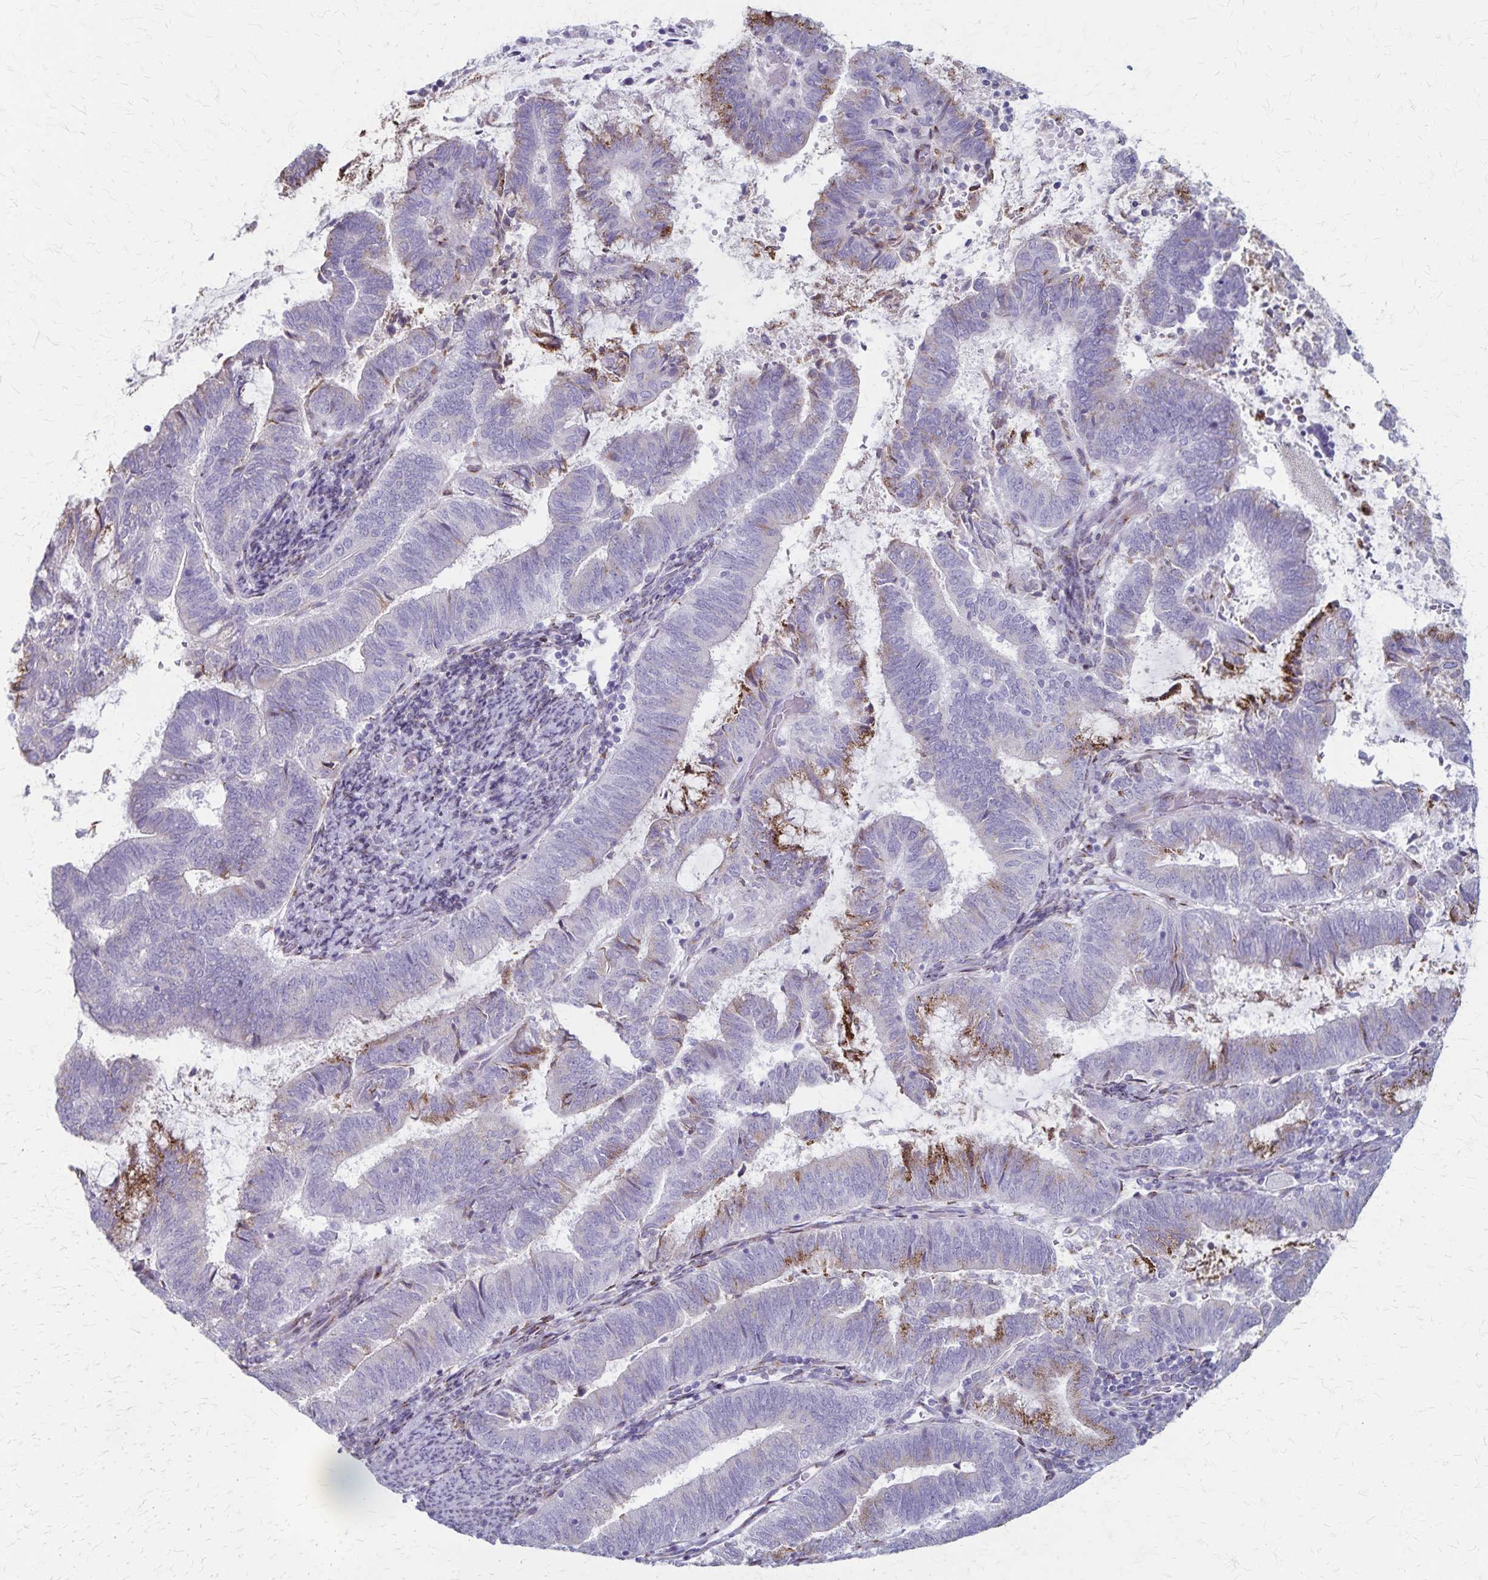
{"staining": {"intensity": "moderate", "quantity": "<25%", "location": "cytoplasmic/membranous"}, "tissue": "endometrial cancer", "cell_type": "Tumor cells", "image_type": "cancer", "snomed": [{"axis": "morphology", "description": "Adenocarcinoma, NOS"}, {"axis": "topography", "description": "Endometrium"}], "caption": "A photomicrograph of adenocarcinoma (endometrial) stained for a protein demonstrates moderate cytoplasmic/membranous brown staining in tumor cells.", "gene": "MCFD2", "patient": {"sex": "female", "age": 65}}